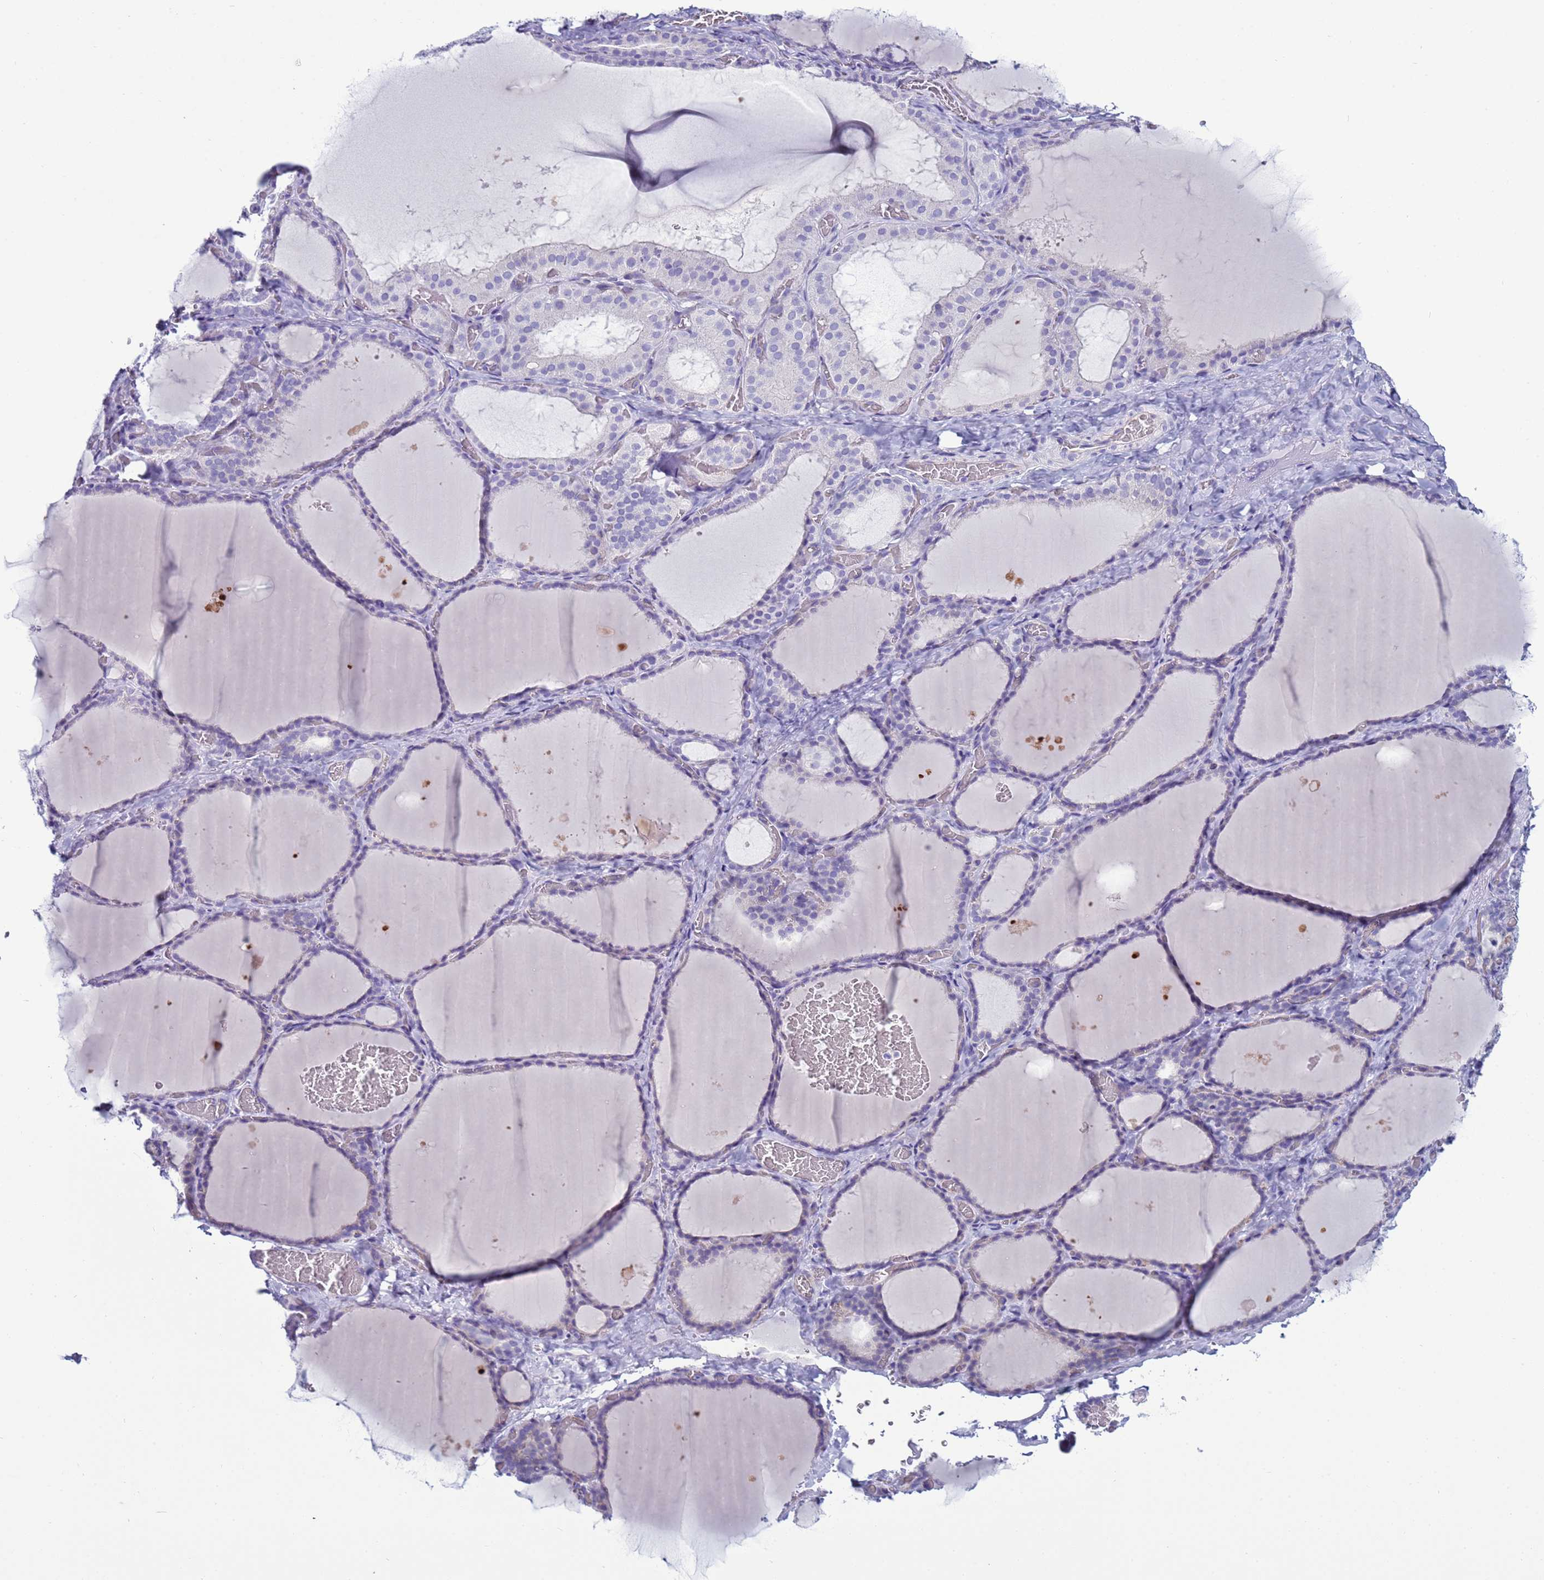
{"staining": {"intensity": "negative", "quantity": "none", "location": "none"}, "tissue": "thyroid gland", "cell_type": "Glandular cells", "image_type": "normal", "snomed": [{"axis": "morphology", "description": "Normal tissue, NOS"}, {"axis": "topography", "description": "Thyroid gland"}], "caption": "High power microscopy photomicrograph of an immunohistochemistry (IHC) photomicrograph of unremarkable thyroid gland, revealing no significant staining in glandular cells. (Brightfield microscopy of DAB immunohistochemistry at high magnification).", "gene": "CST1", "patient": {"sex": "female", "age": 39}}